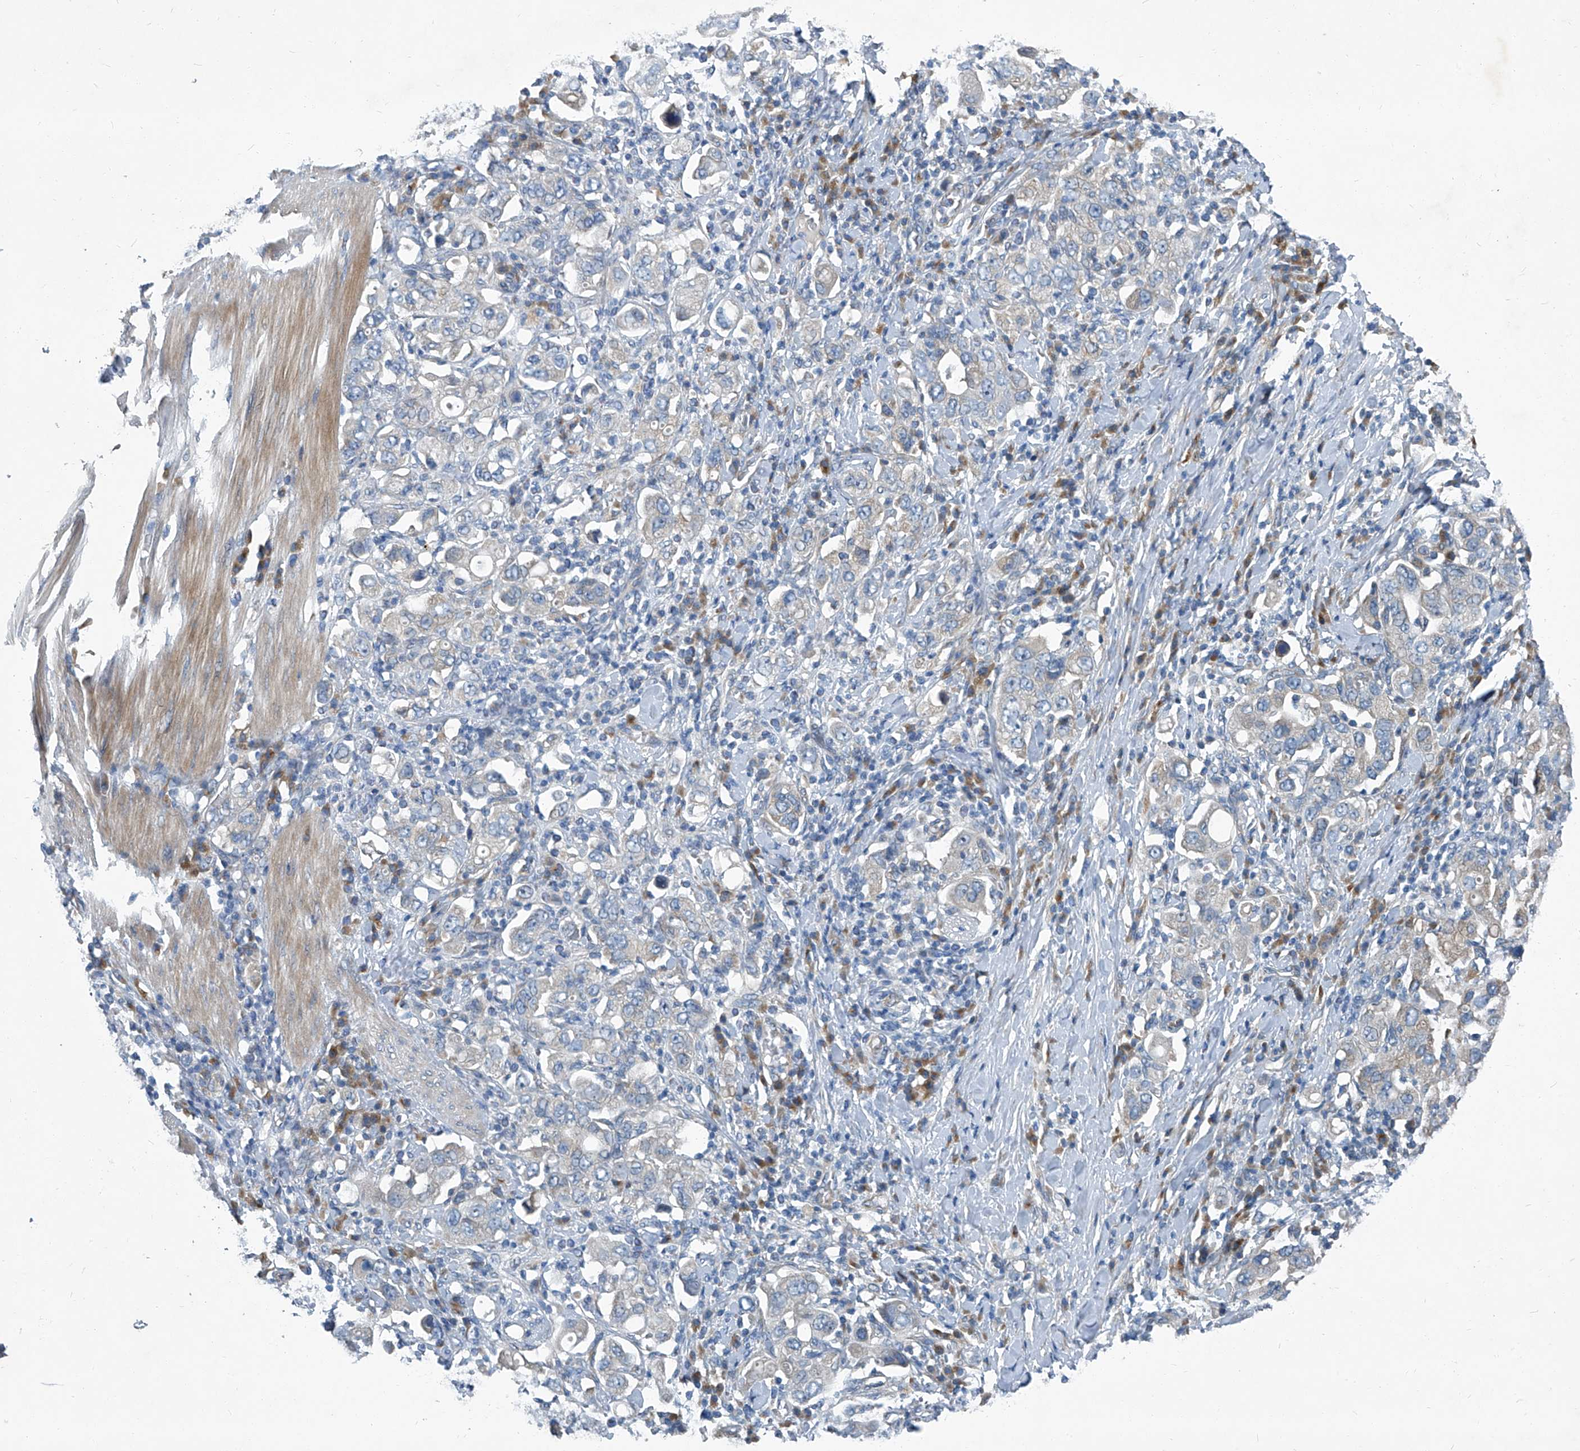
{"staining": {"intensity": "weak", "quantity": "<25%", "location": "cytoplasmic/membranous"}, "tissue": "stomach cancer", "cell_type": "Tumor cells", "image_type": "cancer", "snomed": [{"axis": "morphology", "description": "Adenocarcinoma, NOS"}, {"axis": "topography", "description": "Stomach, upper"}], "caption": "Immunohistochemistry of adenocarcinoma (stomach) shows no expression in tumor cells.", "gene": "SLC26A11", "patient": {"sex": "male", "age": 62}}